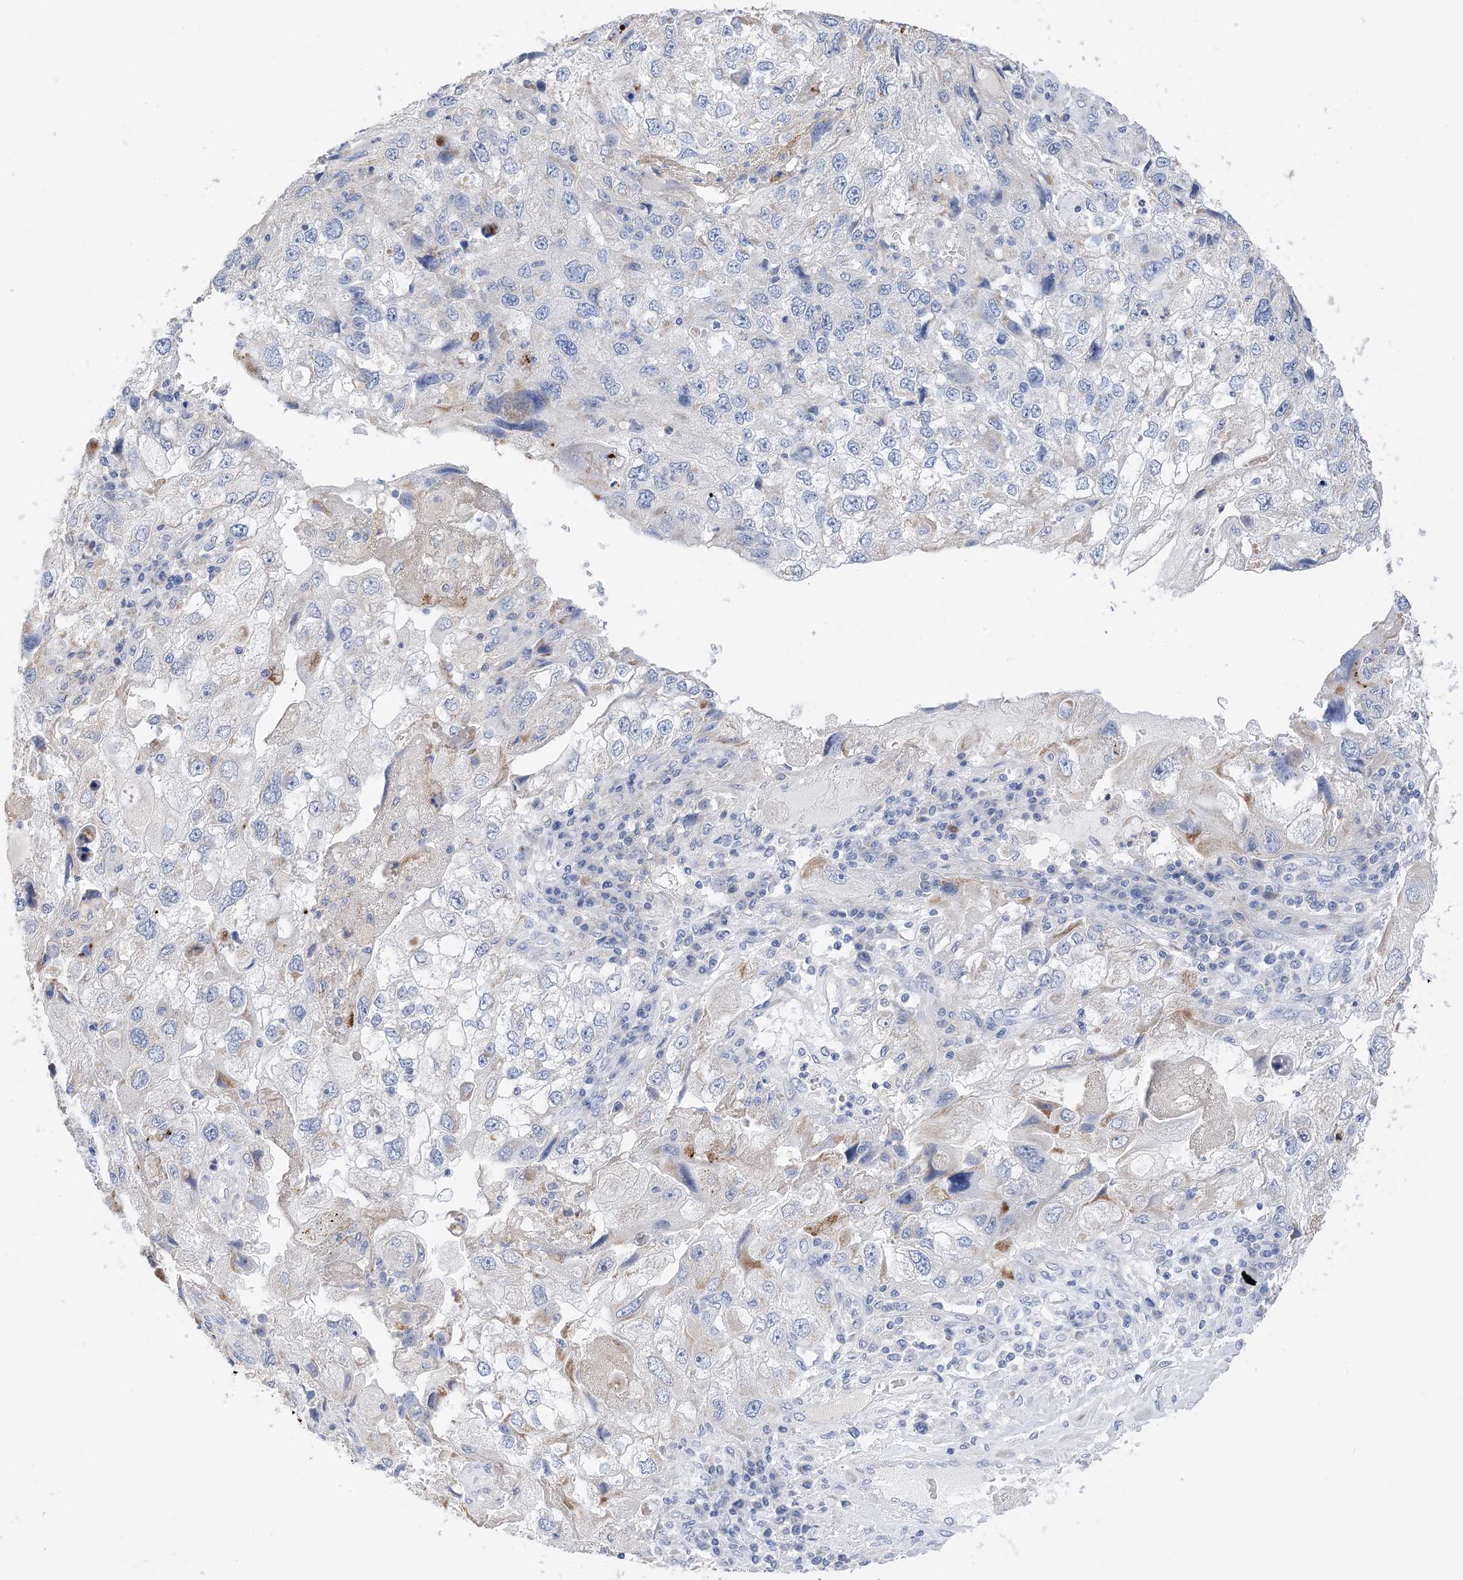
{"staining": {"intensity": "negative", "quantity": "none", "location": "none"}, "tissue": "endometrial cancer", "cell_type": "Tumor cells", "image_type": "cancer", "snomed": [{"axis": "morphology", "description": "Adenocarcinoma, NOS"}, {"axis": "topography", "description": "Endometrium"}], "caption": "Immunohistochemistry image of neoplastic tissue: human adenocarcinoma (endometrial) stained with DAB exhibits no significant protein staining in tumor cells.", "gene": "PLK4", "patient": {"sex": "female", "age": 49}}